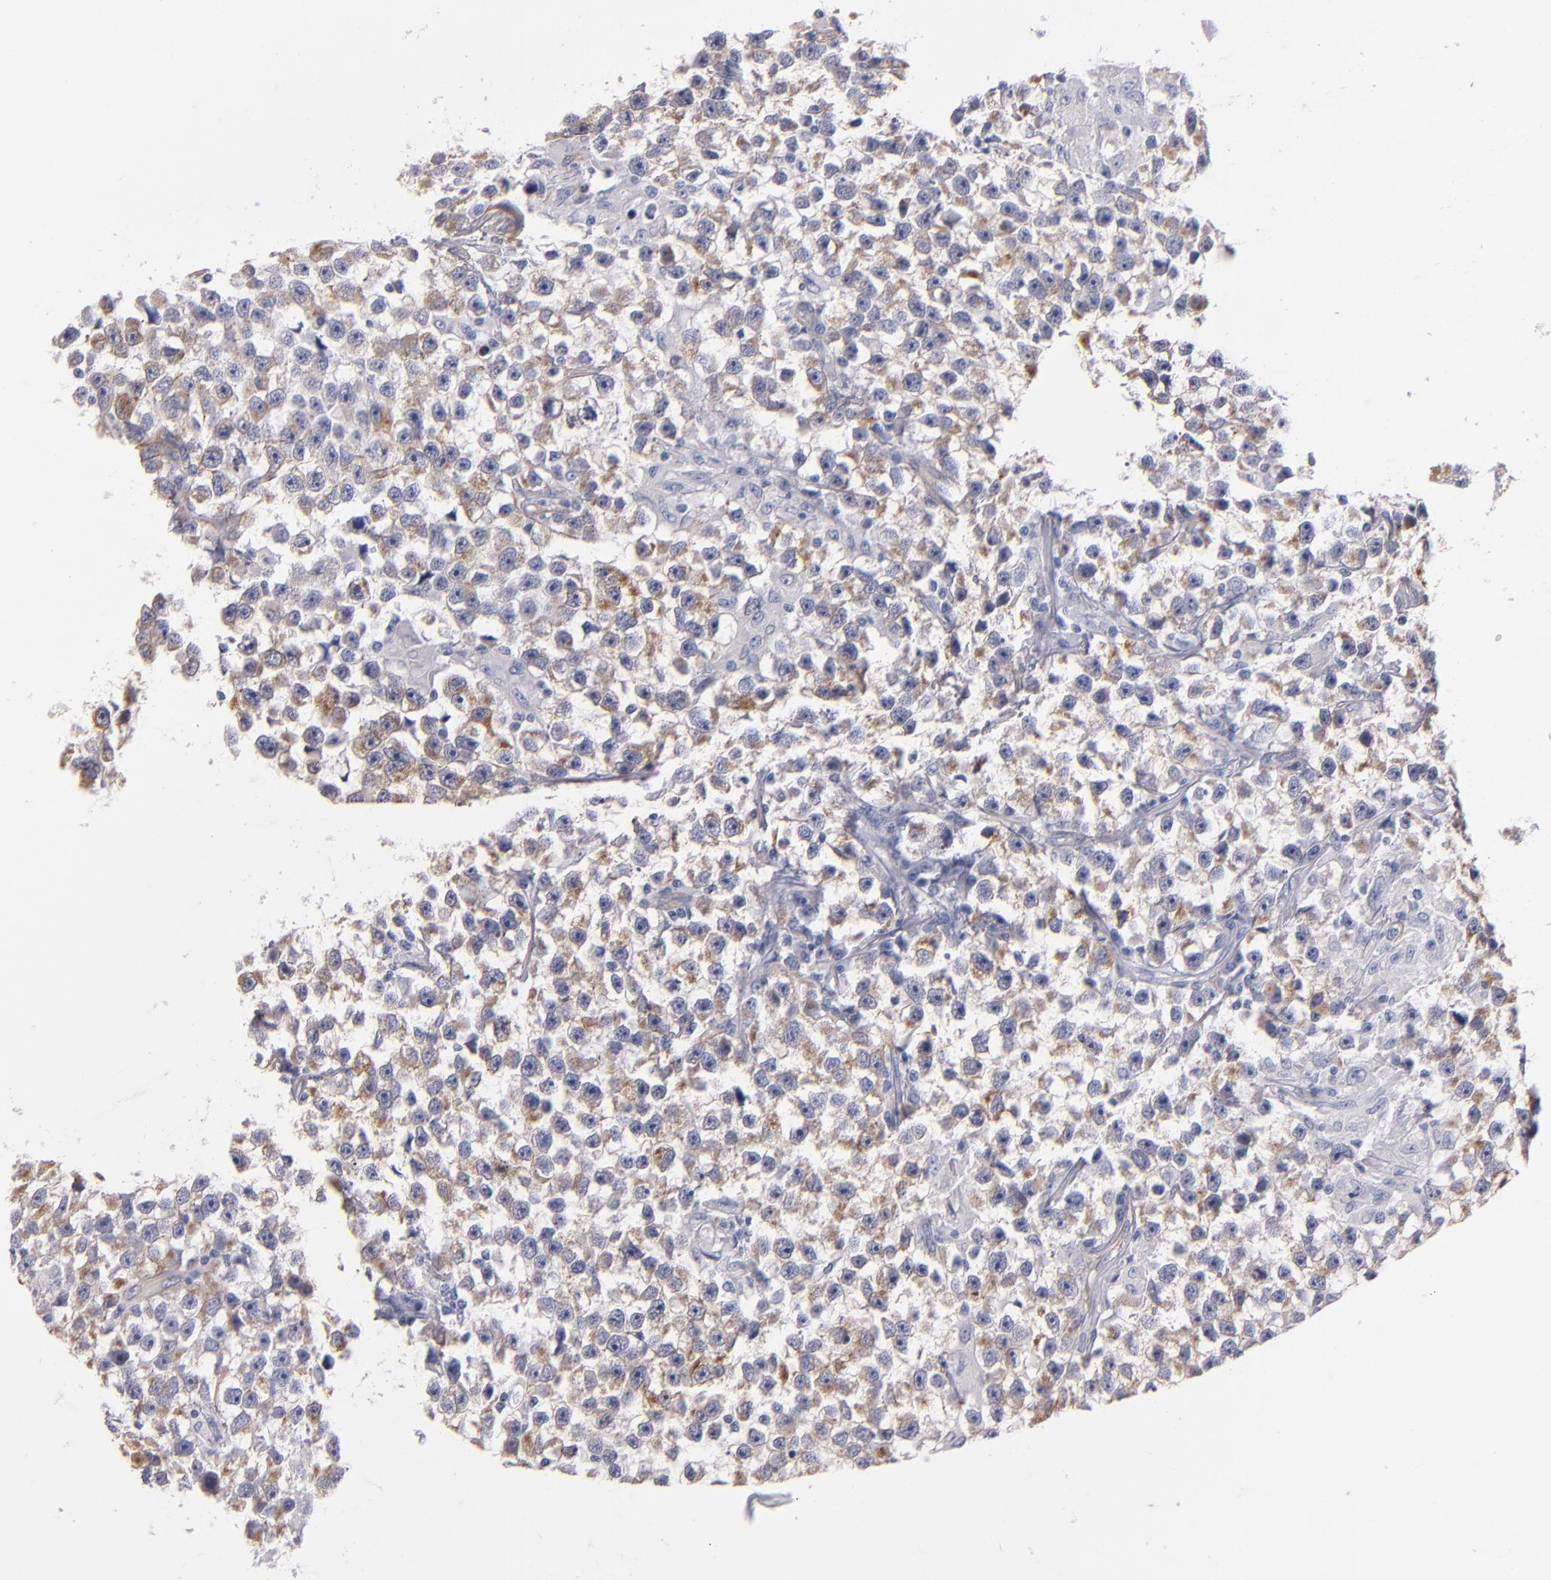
{"staining": {"intensity": "weak", "quantity": ">75%", "location": "cytoplasmic/membranous"}, "tissue": "testis cancer", "cell_type": "Tumor cells", "image_type": "cancer", "snomed": [{"axis": "morphology", "description": "Seminoma, NOS"}, {"axis": "topography", "description": "Testis"}], "caption": "This is a photomicrograph of immunohistochemistry staining of testis seminoma, which shows weak positivity in the cytoplasmic/membranous of tumor cells.", "gene": "LAMC1", "patient": {"sex": "male", "age": 33}}